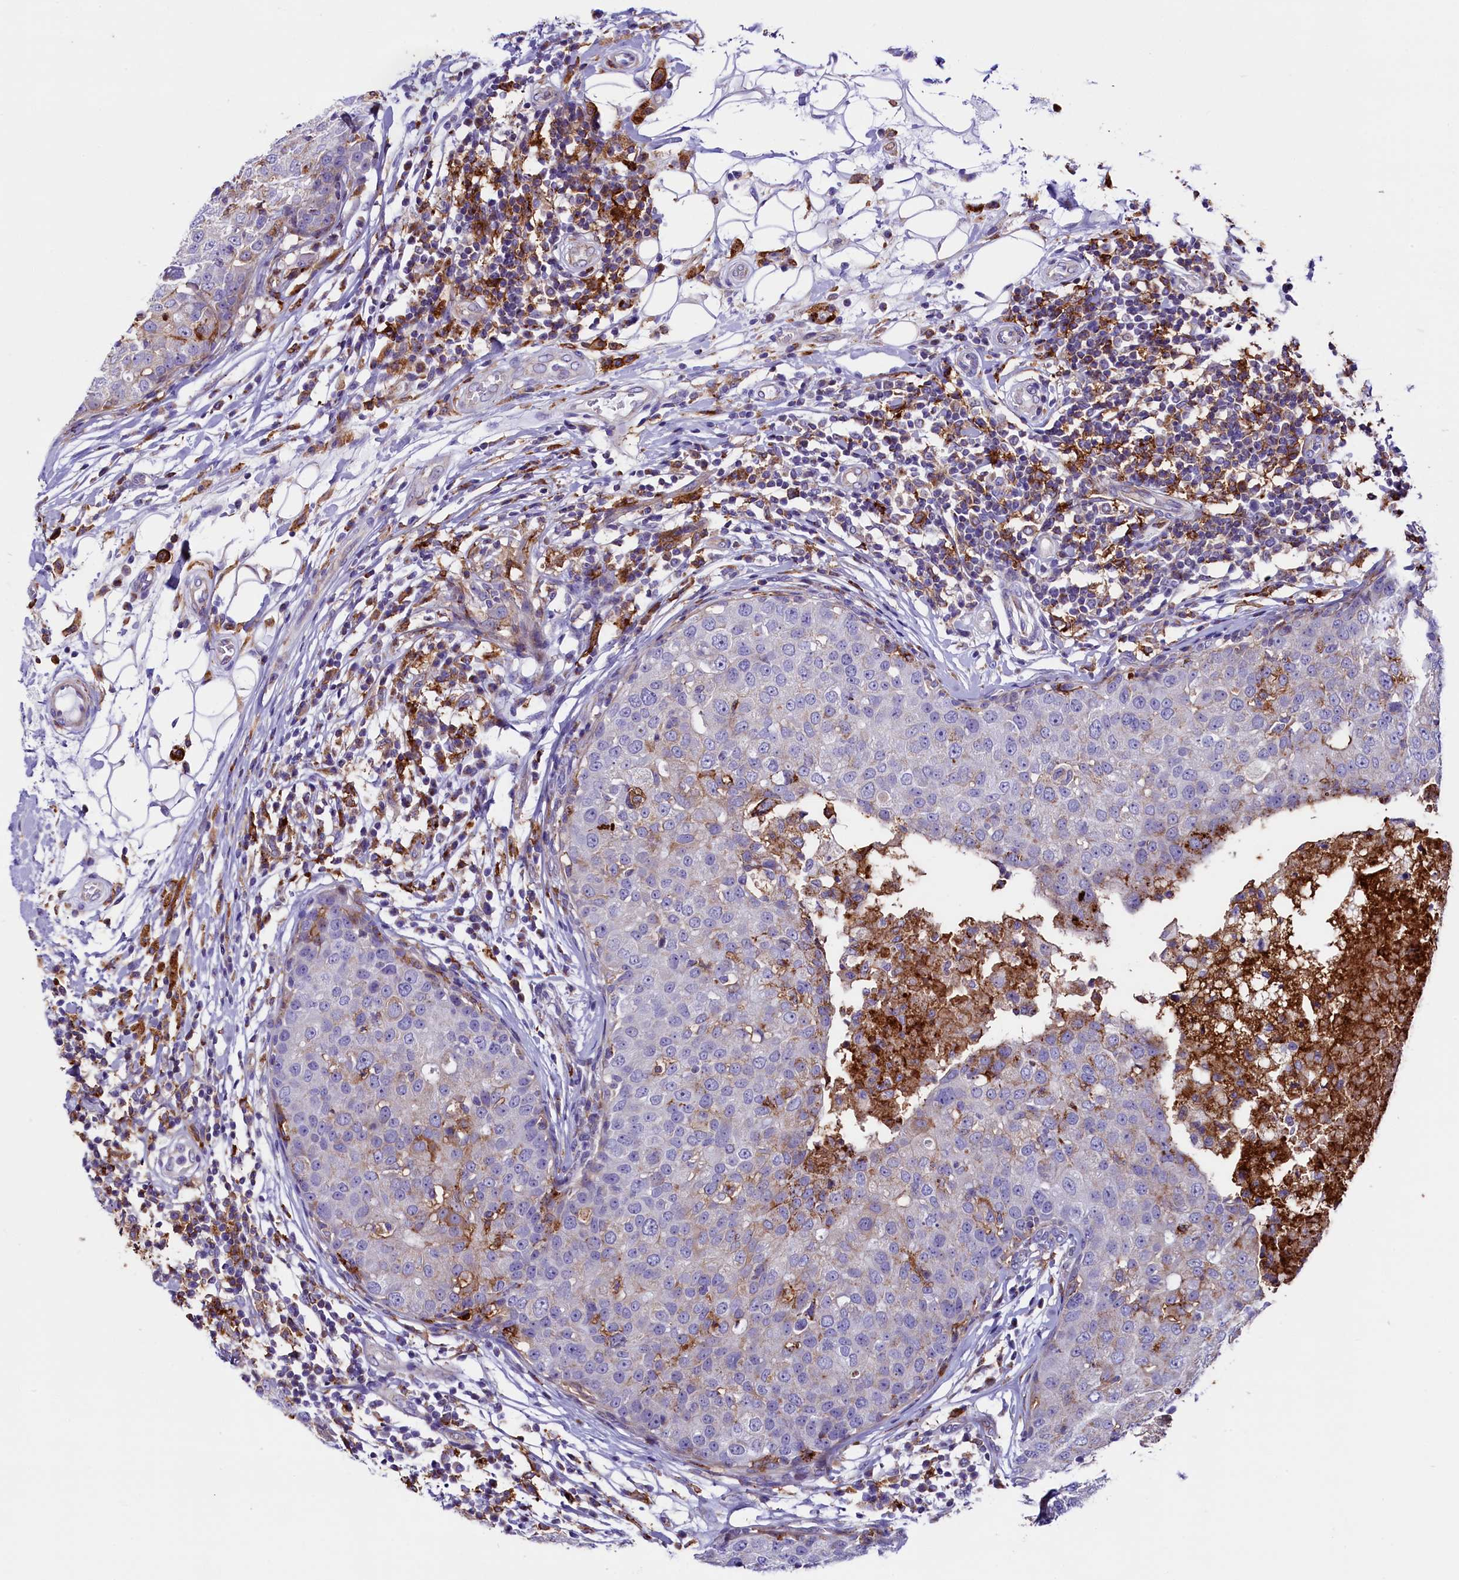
{"staining": {"intensity": "negative", "quantity": "none", "location": "none"}, "tissue": "breast cancer", "cell_type": "Tumor cells", "image_type": "cancer", "snomed": [{"axis": "morphology", "description": "Duct carcinoma"}, {"axis": "topography", "description": "Breast"}], "caption": "Immunohistochemistry (IHC) of breast intraductal carcinoma reveals no staining in tumor cells.", "gene": "IL20RA", "patient": {"sex": "female", "age": 27}}